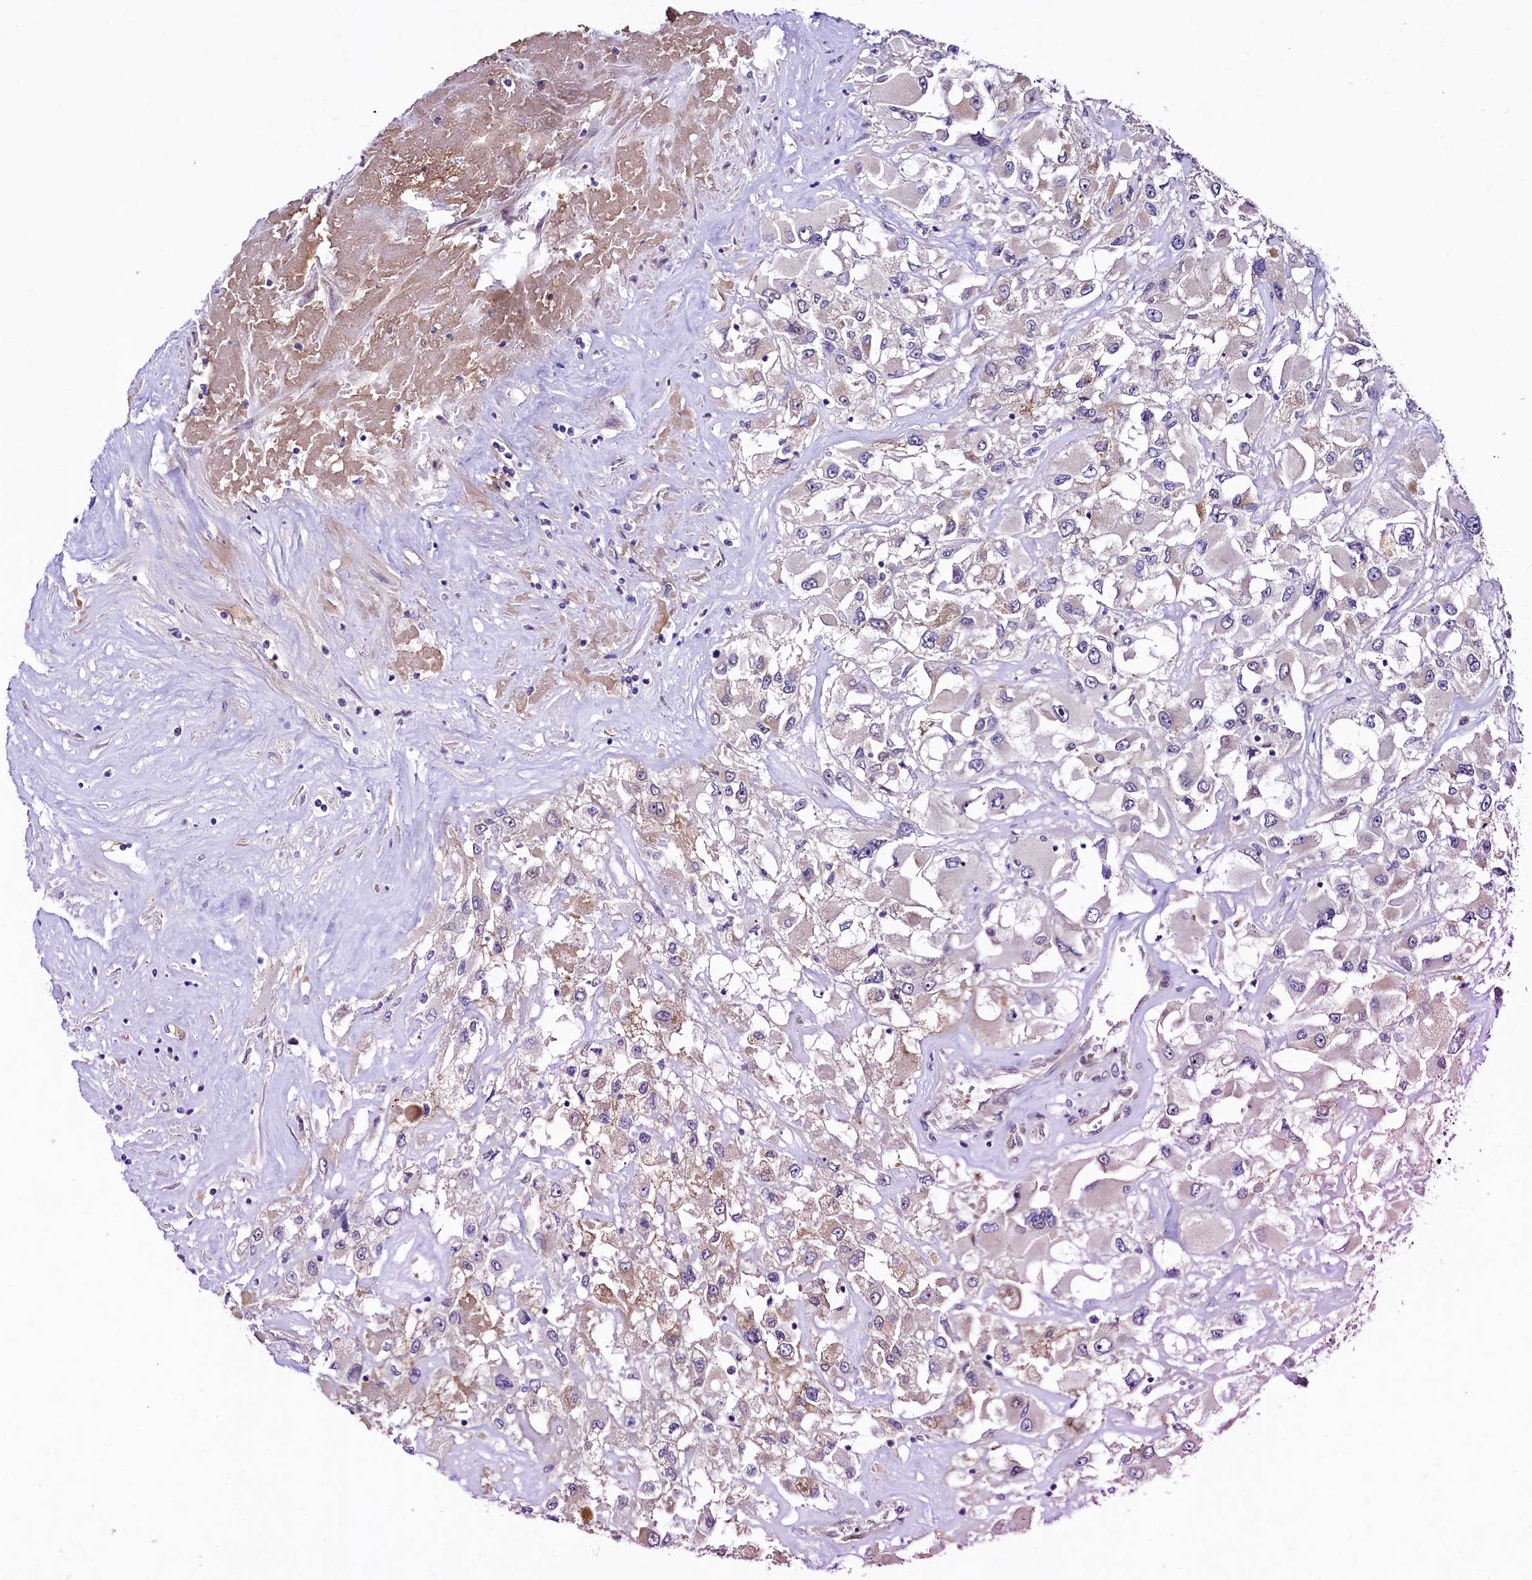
{"staining": {"intensity": "moderate", "quantity": "<25%", "location": "cytoplasmic/membranous"}, "tissue": "renal cancer", "cell_type": "Tumor cells", "image_type": "cancer", "snomed": [{"axis": "morphology", "description": "Adenocarcinoma, NOS"}, {"axis": "topography", "description": "Kidney"}], "caption": "Tumor cells exhibit low levels of moderate cytoplasmic/membranous positivity in approximately <25% of cells in renal cancer.", "gene": "LEUTX", "patient": {"sex": "female", "age": 52}}